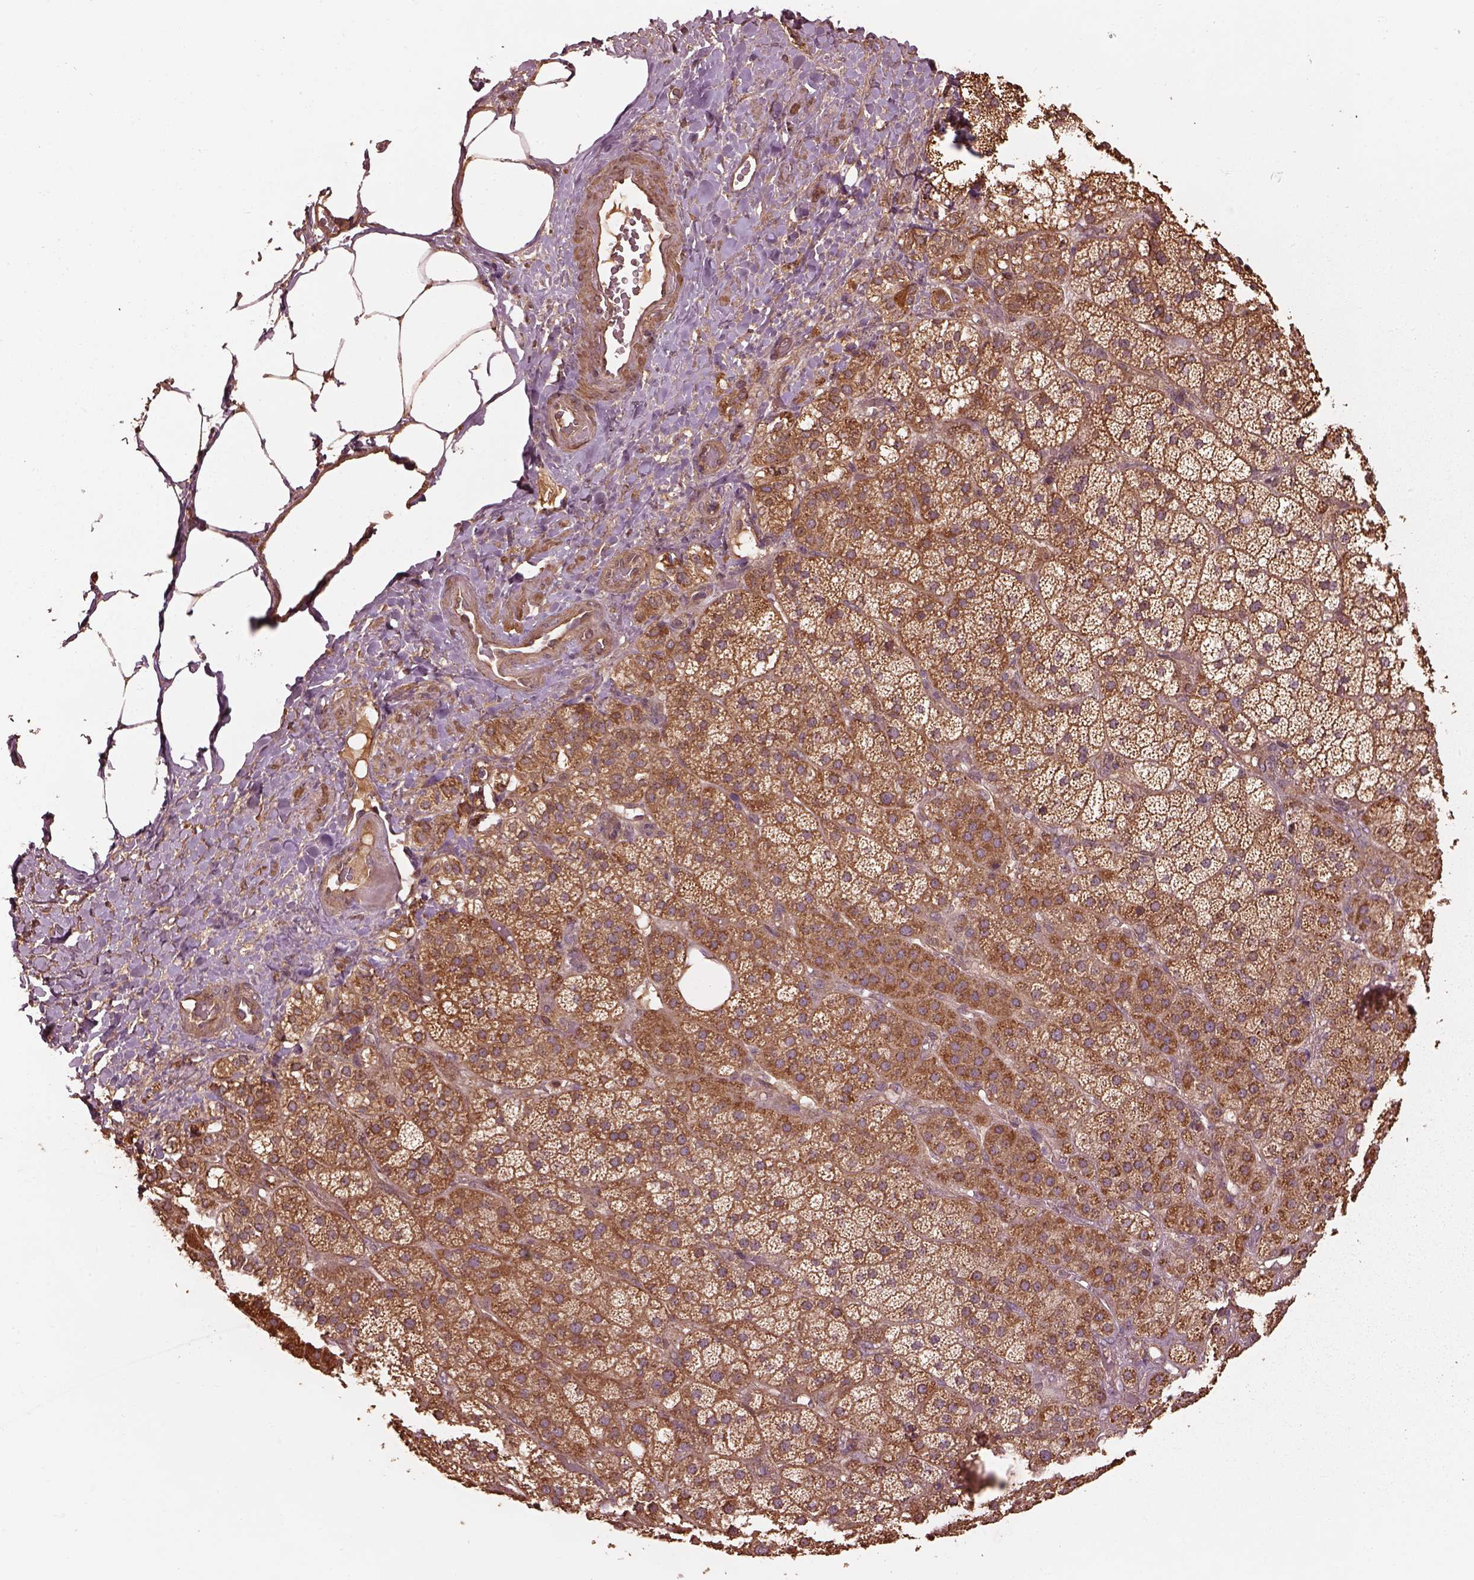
{"staining": {"intensity": "strong", "quantity": "25%-75%", "location": "cytoplasmic/membranous"}, "tissue": "adrenal gland", "cell_type": "Glandular cells", "image_type": "normal", "snomed": [{"axis": "morphology", "description": "Normal tissue, NOS"}, {"axis": "topography", "description": "Adrenal gland"}], "caption": "Immunohistochemical staining of normal adrenal gland exhibits high levels of strong cytoplasmic/membranous staining in about 25%-75% of glandular cells. (Brightfield microscopy of DAB IHC at high magnification).", "gene": "METTL4", "patient": {"sex": "male", "age": 57}}